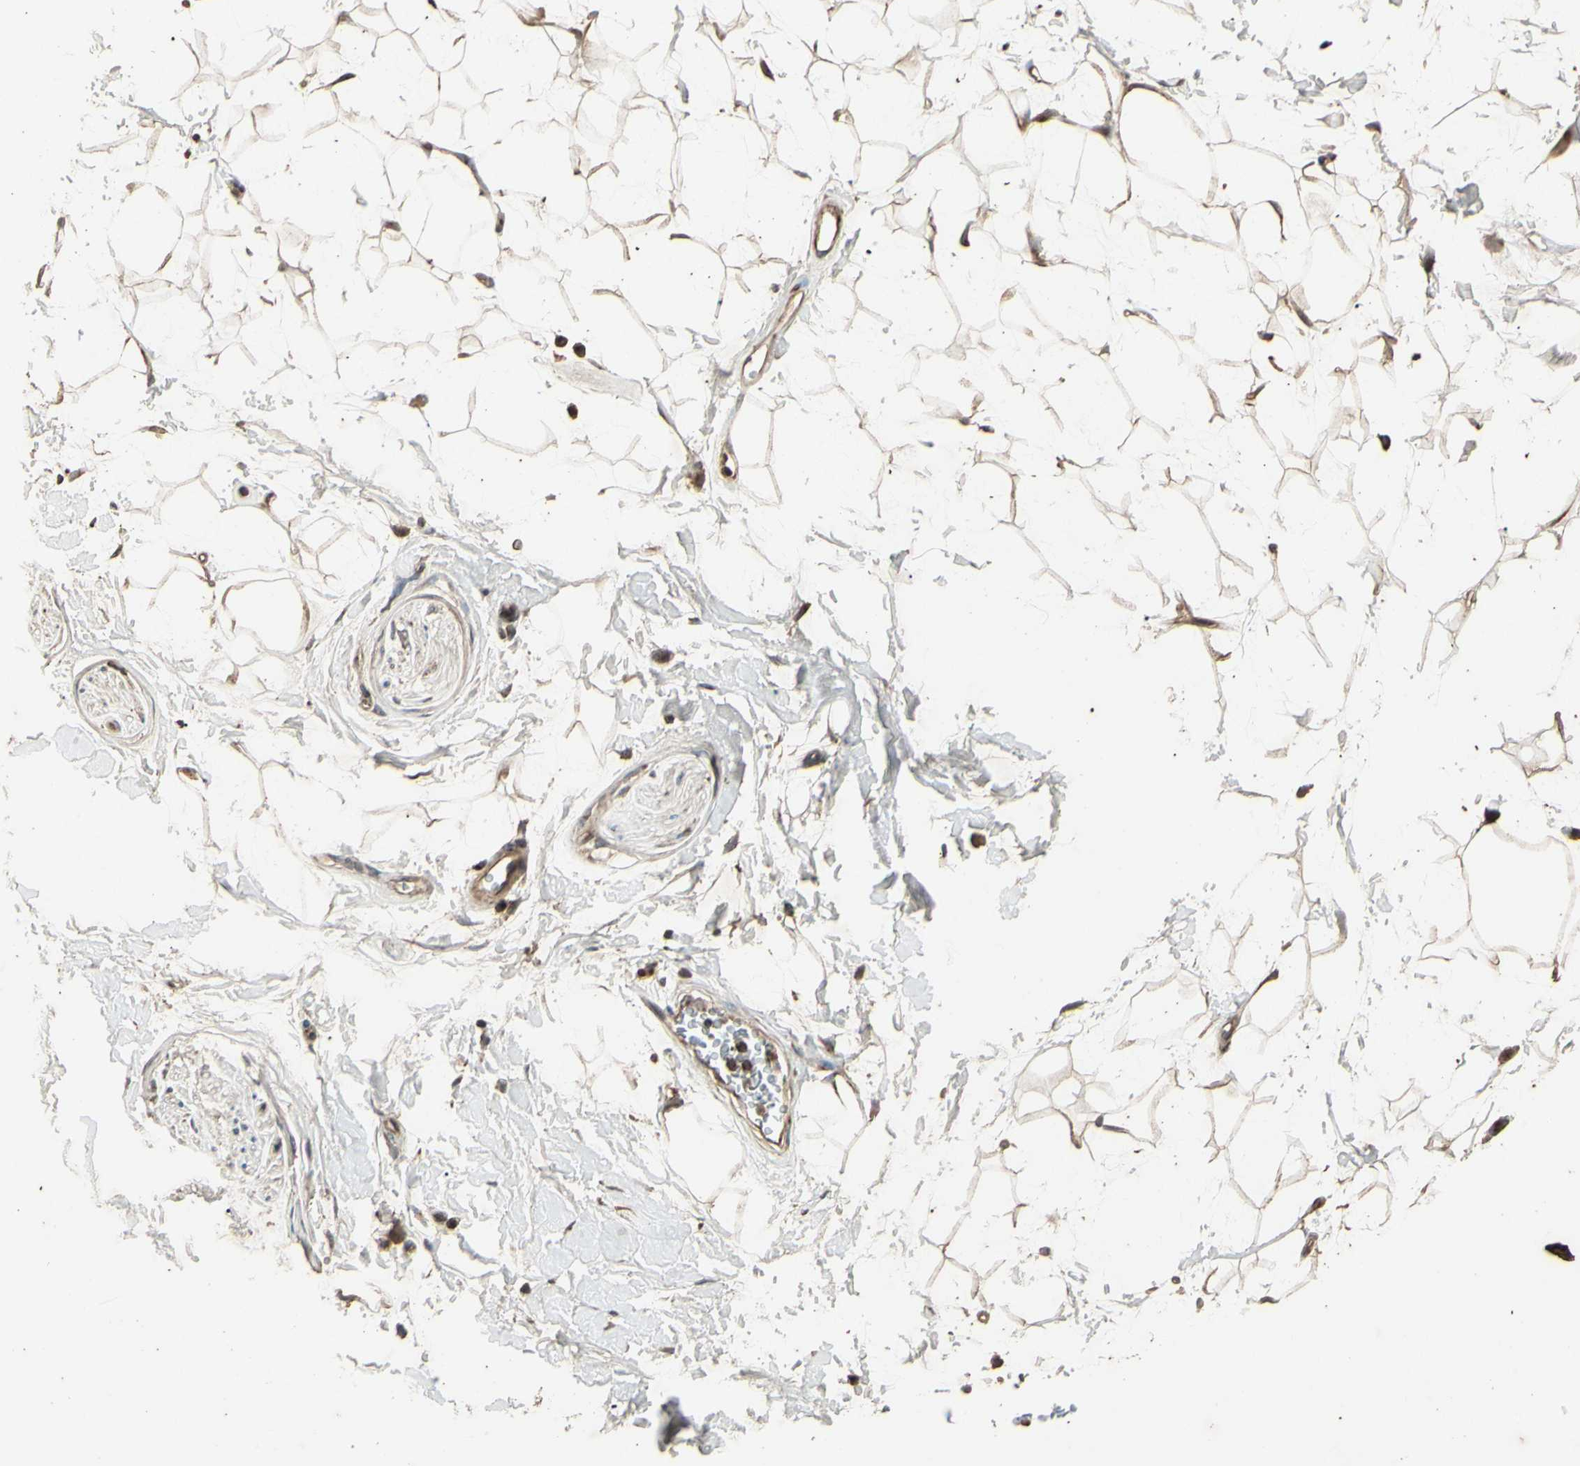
{"staining": {"intensity": "weak", "quantity": ">75%", "location": "cytoplasmic/membranous"}, "tissue": "adipose tissue", "cell_type": "Adipocytes", "image_type": "normal", "snomed": [{"axis": "morphology", "description": "Normal tissue, NOS"}, {"axis": "topography", "description": "Soft tissue"}], "caption": "Adipose tissue was stained to show a protein in brown. There is low levels of weak cytoplasmic/membranous positivity in approximately >75% of adipocytes. (DAB (3,3'-diaminobenzidine) = brown stain, brightfield microscopy at high magnification).", "gene": "AP1G1", "patient": {"sex": "male", "age": 72}}